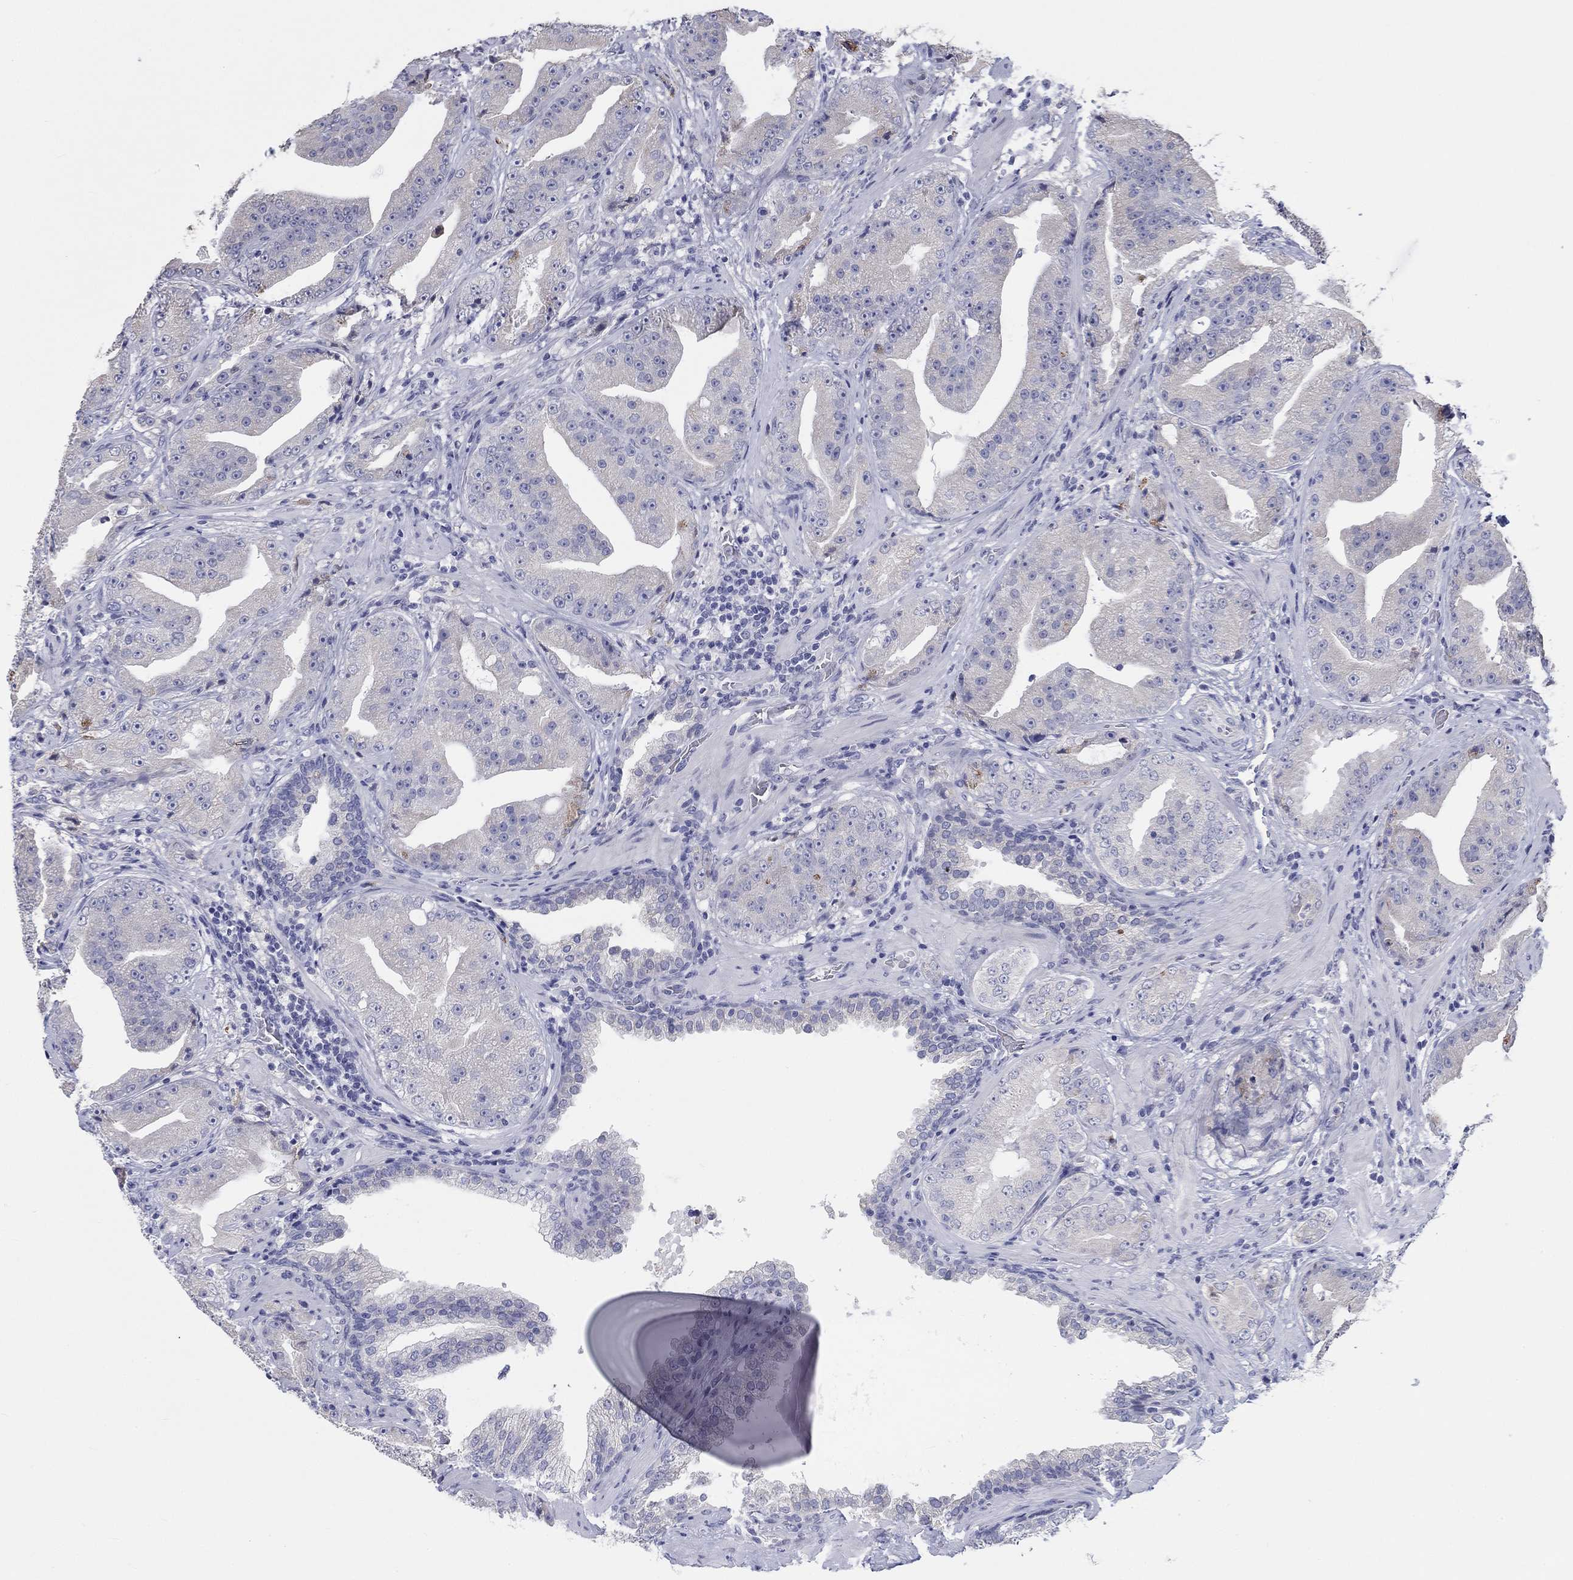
{"staining": {"intensity": "negative", "quantity": "none", "location": "none"}, "tissue": "prostate cancer", "cell_type": "Tumor cells", "image_type": "cancer", "snomed": [{"axis": "morphology", "description": "Adenocarcinoma, Low grade"}, {"axis": "topography", "description": "Prostate"}], "caption": "Immunohistochemical staining of prostate cancer (adenocarcinoma (low-grade)) demonstrates no significant expression in tumor cells.", "gene": "LRRC4C", "patient": {"sex": "male", "age": 62}}